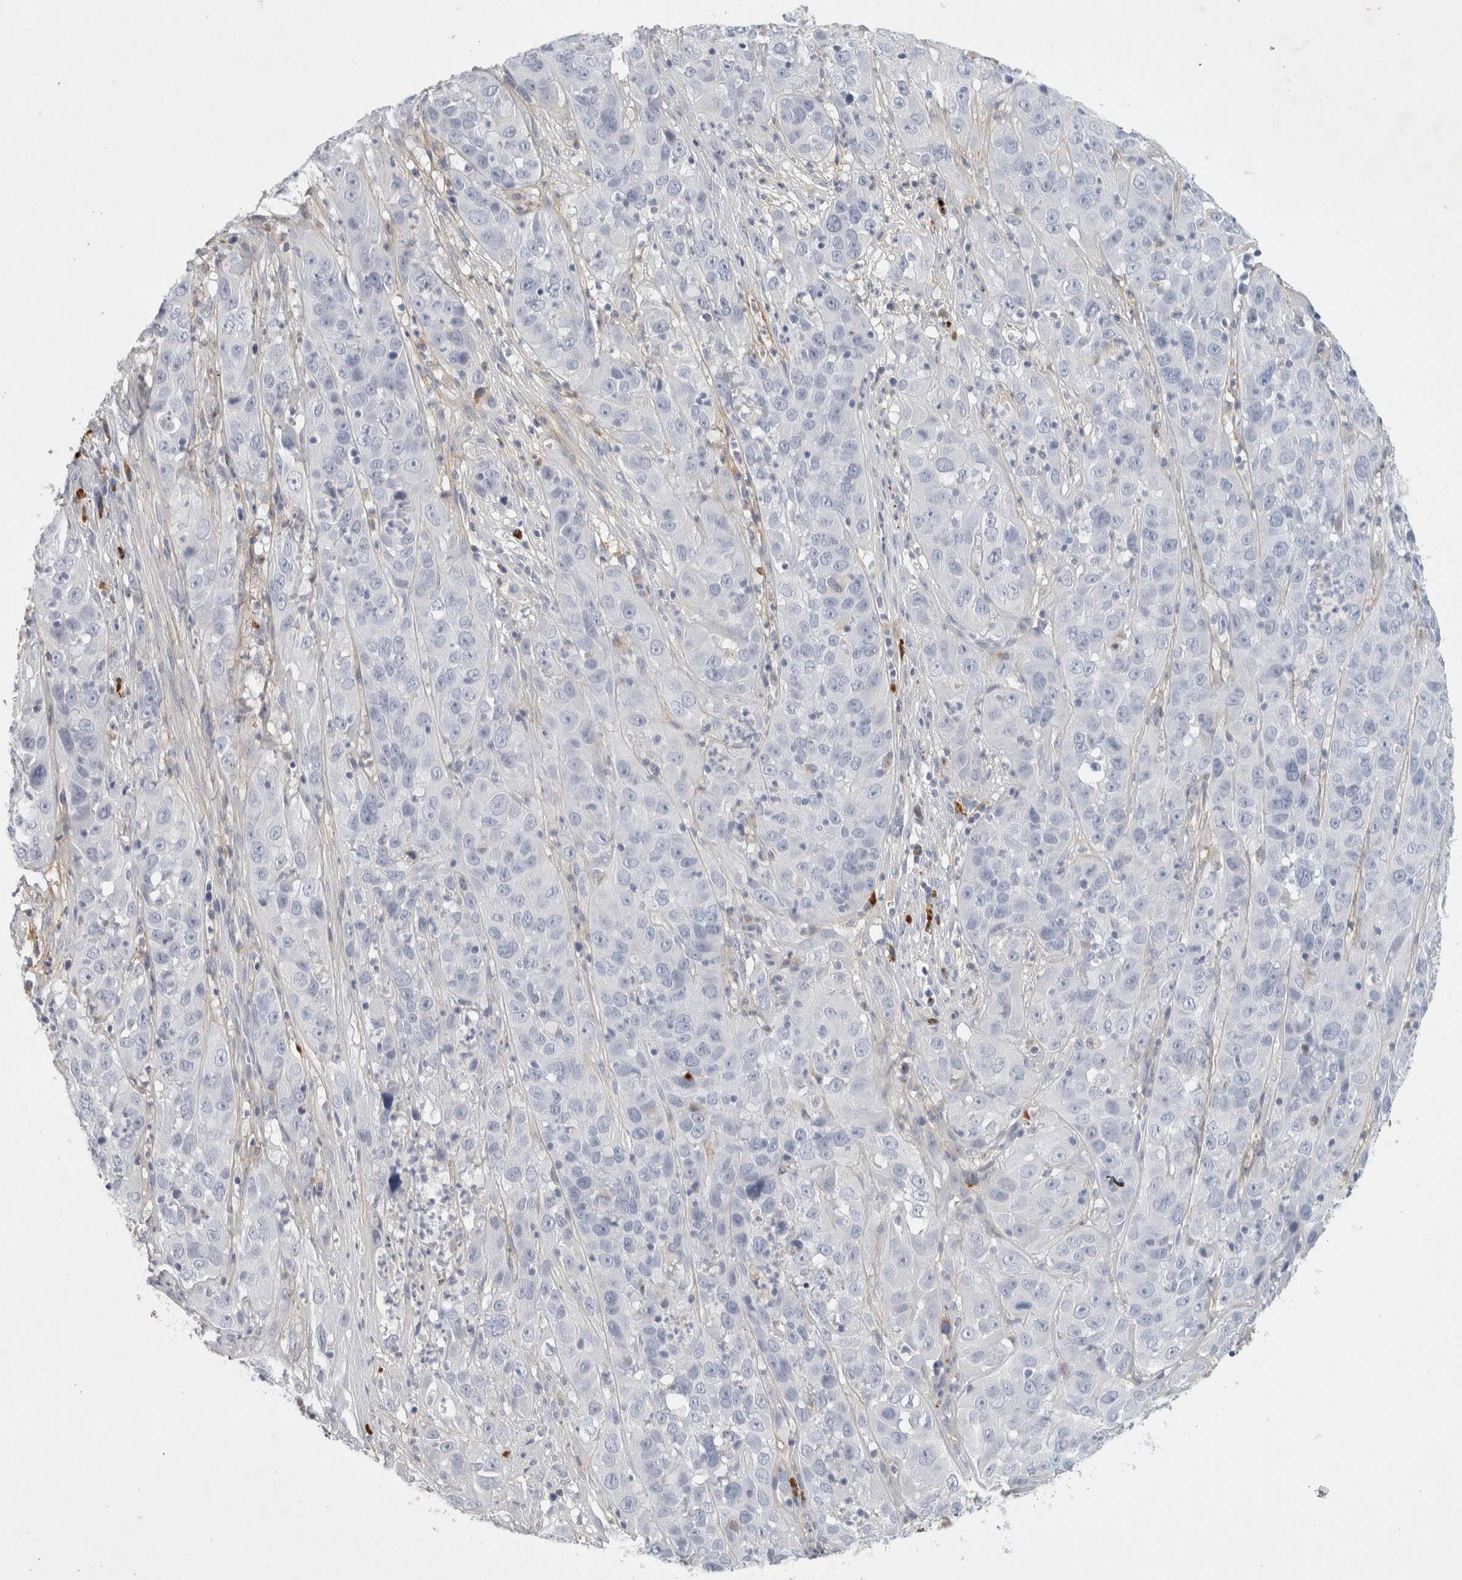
{"staining": {"intensity": "negative", "quantity": "none", "location": "none"}, "tissue": "cervical cancer", "cell_type": "Tumor cells", "image_type": "cancer", "snomed": [{"axis": "morphology", "description": "Squamous cell carcinoma, NOS"}, {"axis": "topography", "description": "Cervix"}], "caption": "DAB immunohistochemical staining of cervical cancer reveals no significant staining in tumor cells.", "gene": "FGL2", "patient": {"sex": "female", "age": 32}}